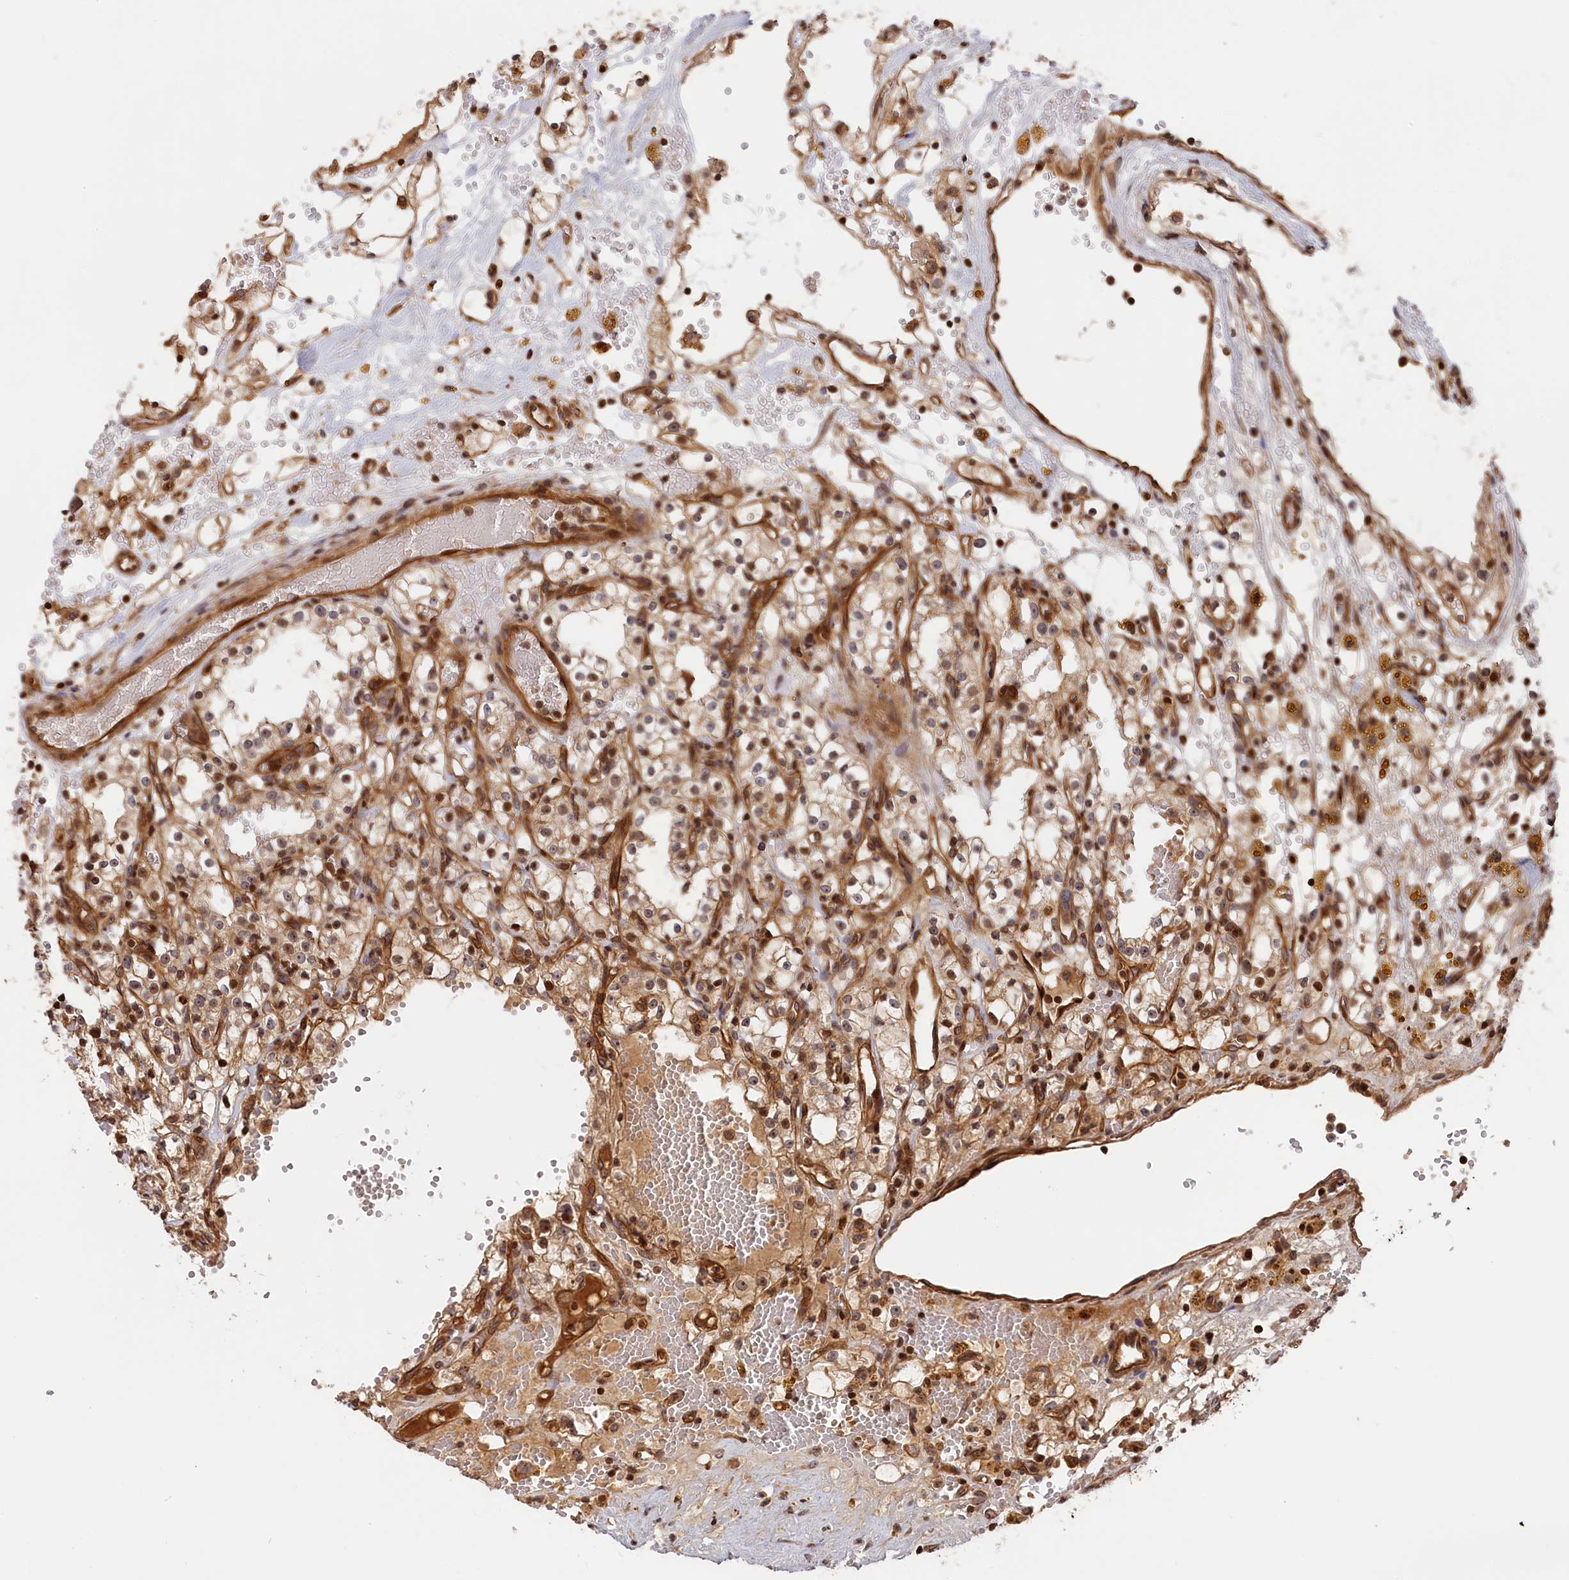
{"staining": {"intensity": "moderate", "quantity": ">75%", "location": "cytoplasmic/membranous,nuclear"}, "tissue": "renal cancer", "cell_type": "Tumor cells", "image_type": "cancer", "snomed": [{"axis": "morphology", "description": "Adenocarcinoma, NOS"}, {"axis": "topography", "description": "Kidney"}], "caption": "This photomicrograph displays immunohistochemistry (IHC) staining of adenocarcinoma (renal), with medium moderate cytoplasmic/membranous and nuclear positivity in approximately >75% of tumor cells.", "gene": "CEP44", "patient": {"sex": "male", "age": 56}}